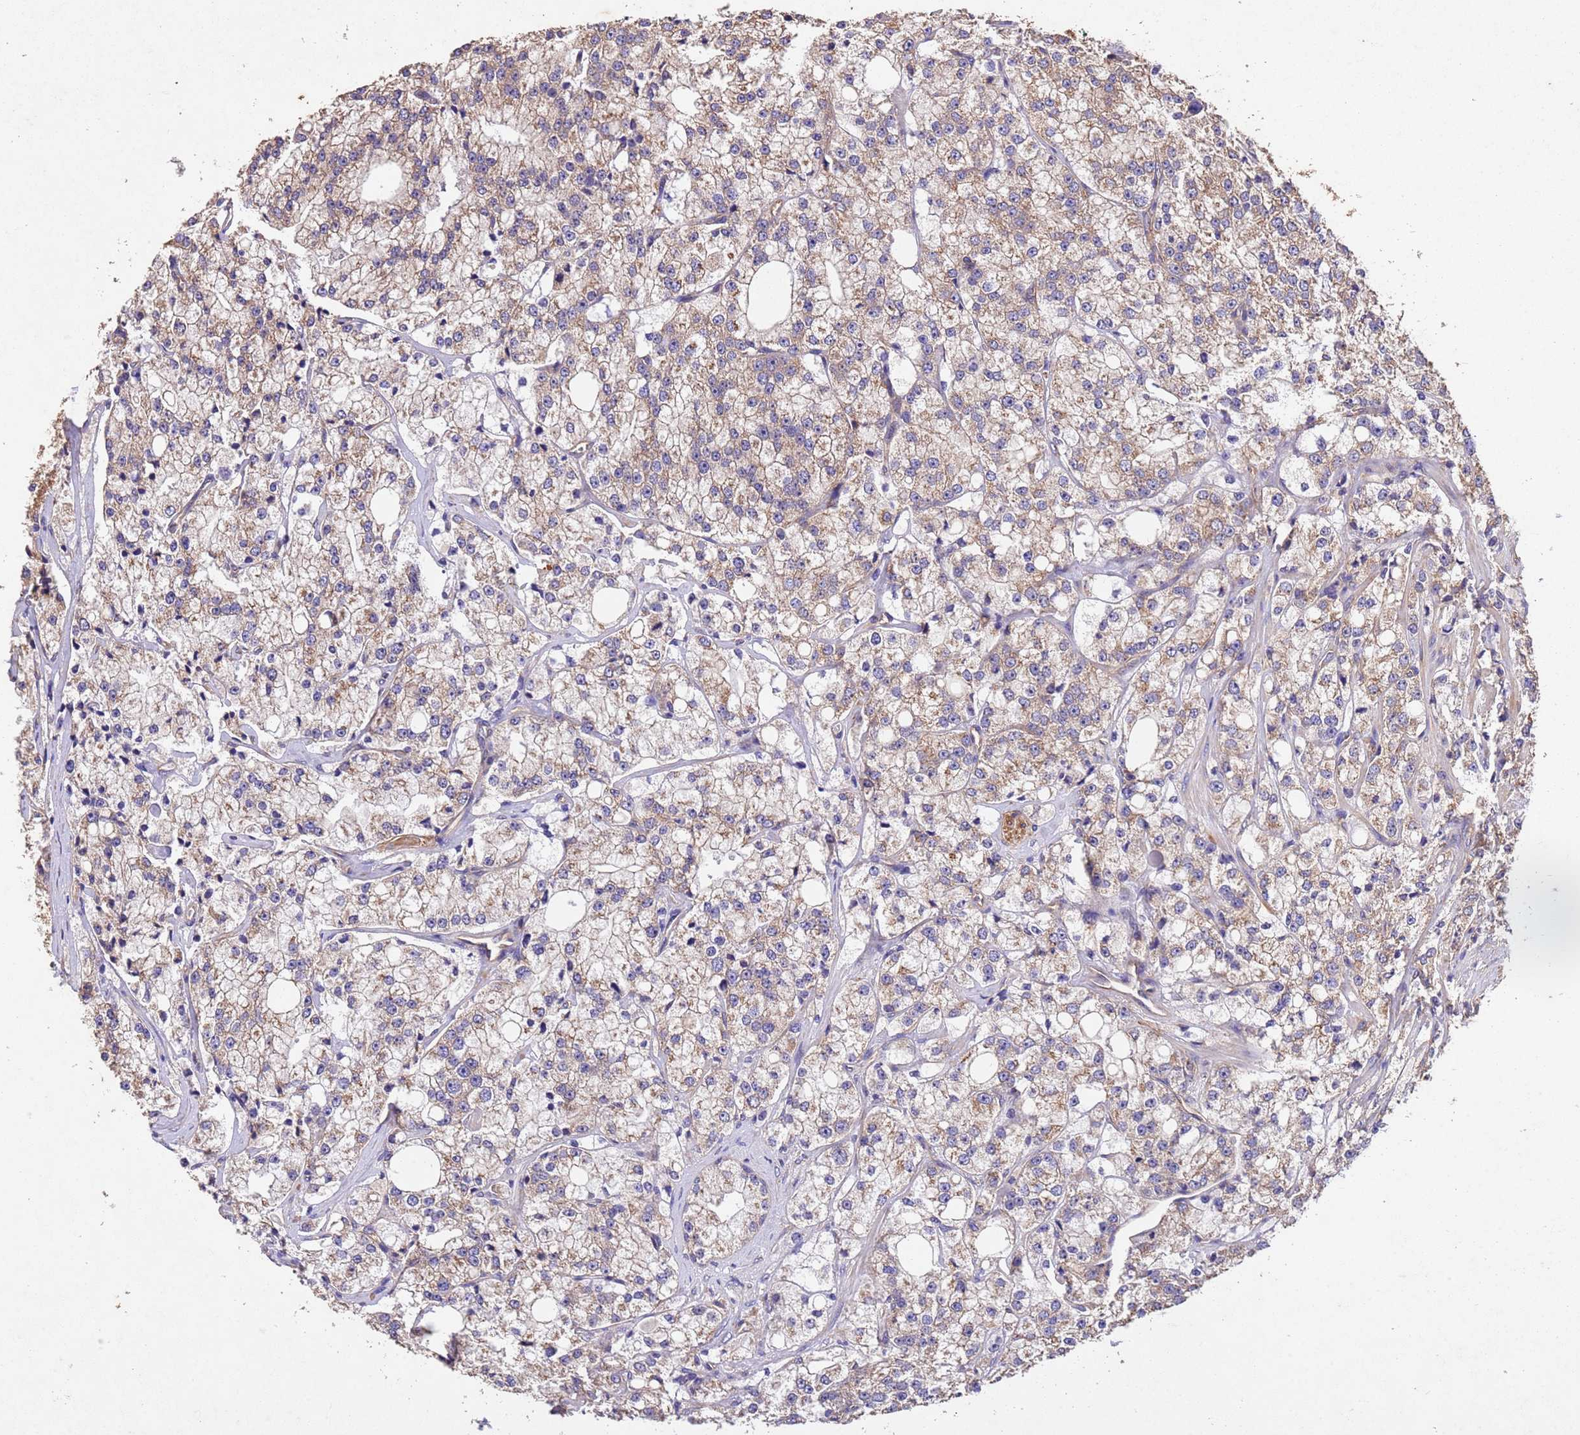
{"staining": {"intensity": "moderate", "quantity": ">75%", "location": "cytoplasmic/membranous"}, "tissue": "prostate cancer", "cell_type": "Tumor cells", "image_type": "cancer", "snomed": [{"axis": "morphology", "description": "Adenocarcinoma, High grade"}, {"axis": "topography", "description": "Prostate"}], "caption": "High-power microscopy captured an immunohistochemistry (IHC) histopathology image of prostate high-grade adenocarcinoma, revealing moderate cytoplasmic/membranous positivity in approximately >75% of tumor cells. (DAB (3,3'-diaminobenzidine) IHC, brown staining for protein, blue staining for nuclei).", "gene": "MTX3", "patient": {"sex": "male", "age": 64}}